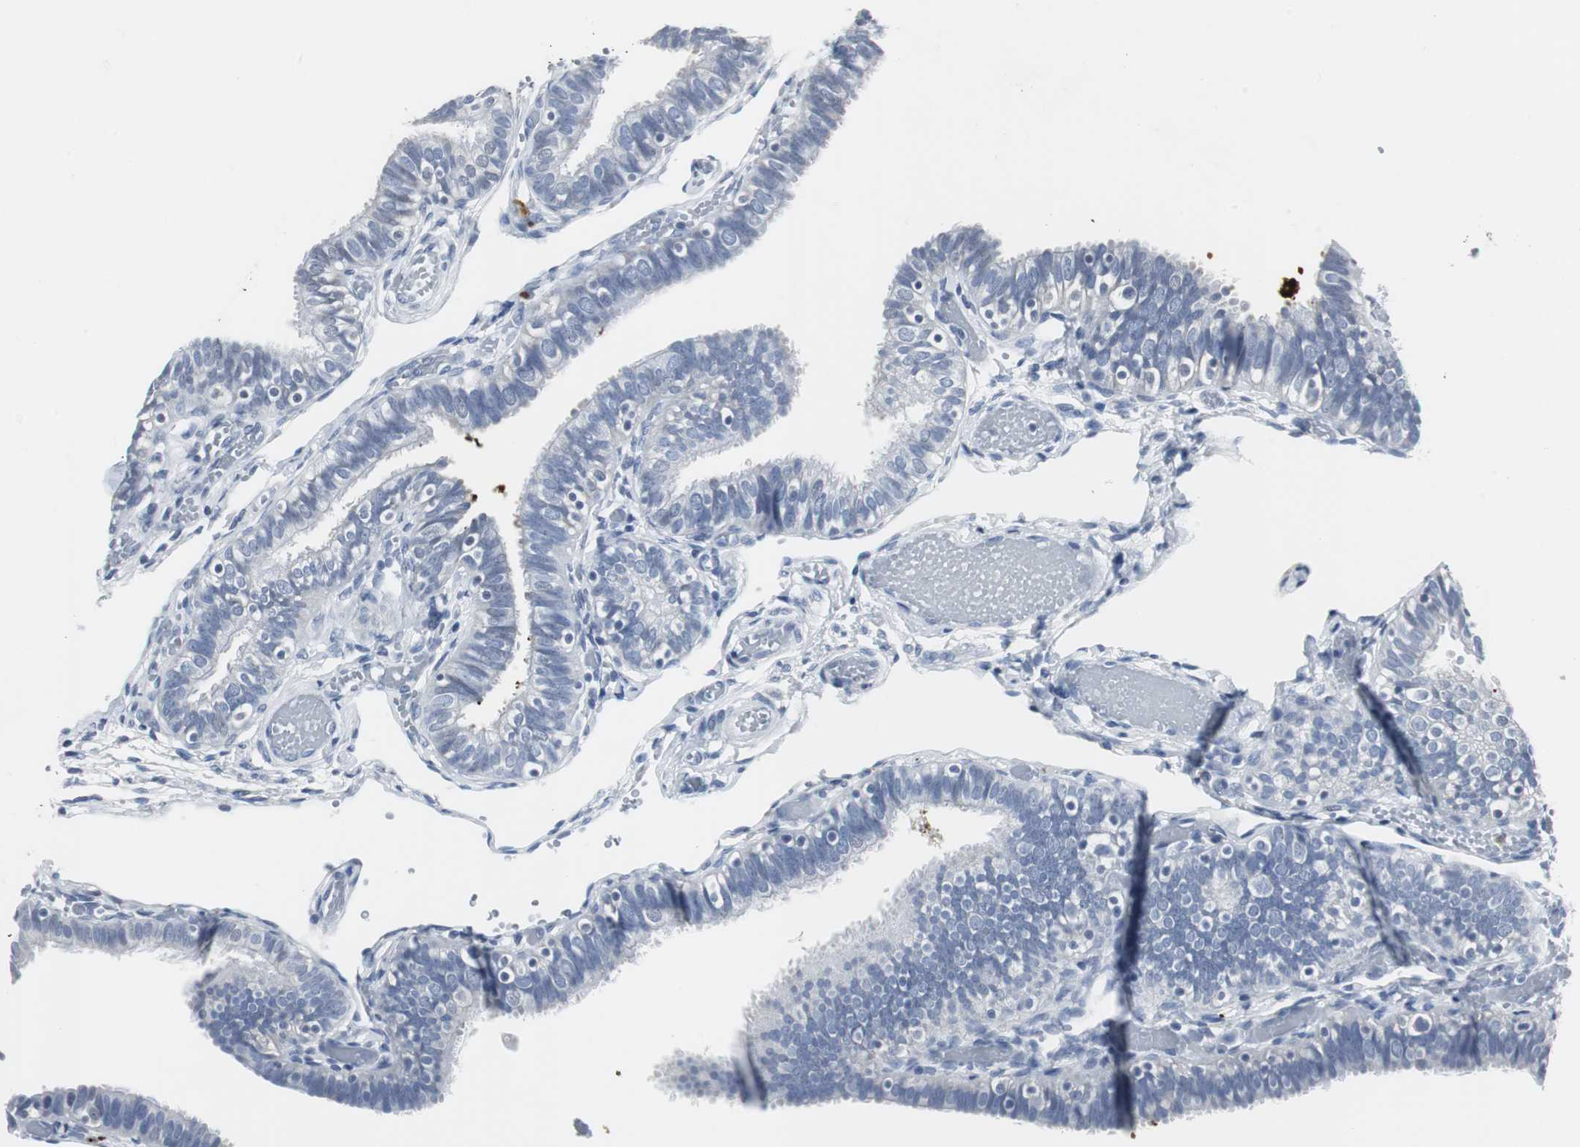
{"staining": {"intensity": "negative", "quantity": "none", "location": "none"}, "tissue": "fallopian tube", "cell_type": "Glandular cells", "image_type": "normal", "snomed": [{"axis": "morphology", "description": "Normal tissue, NOS"}, {"axis": "topography", "description": "Fallopian tube"}], "caption": "The micrograph exhibits no staining of glandular cells in unremarkable fallopian tube.", "gene": "PI15", "patient": {"sex": "female", "age": 46}}